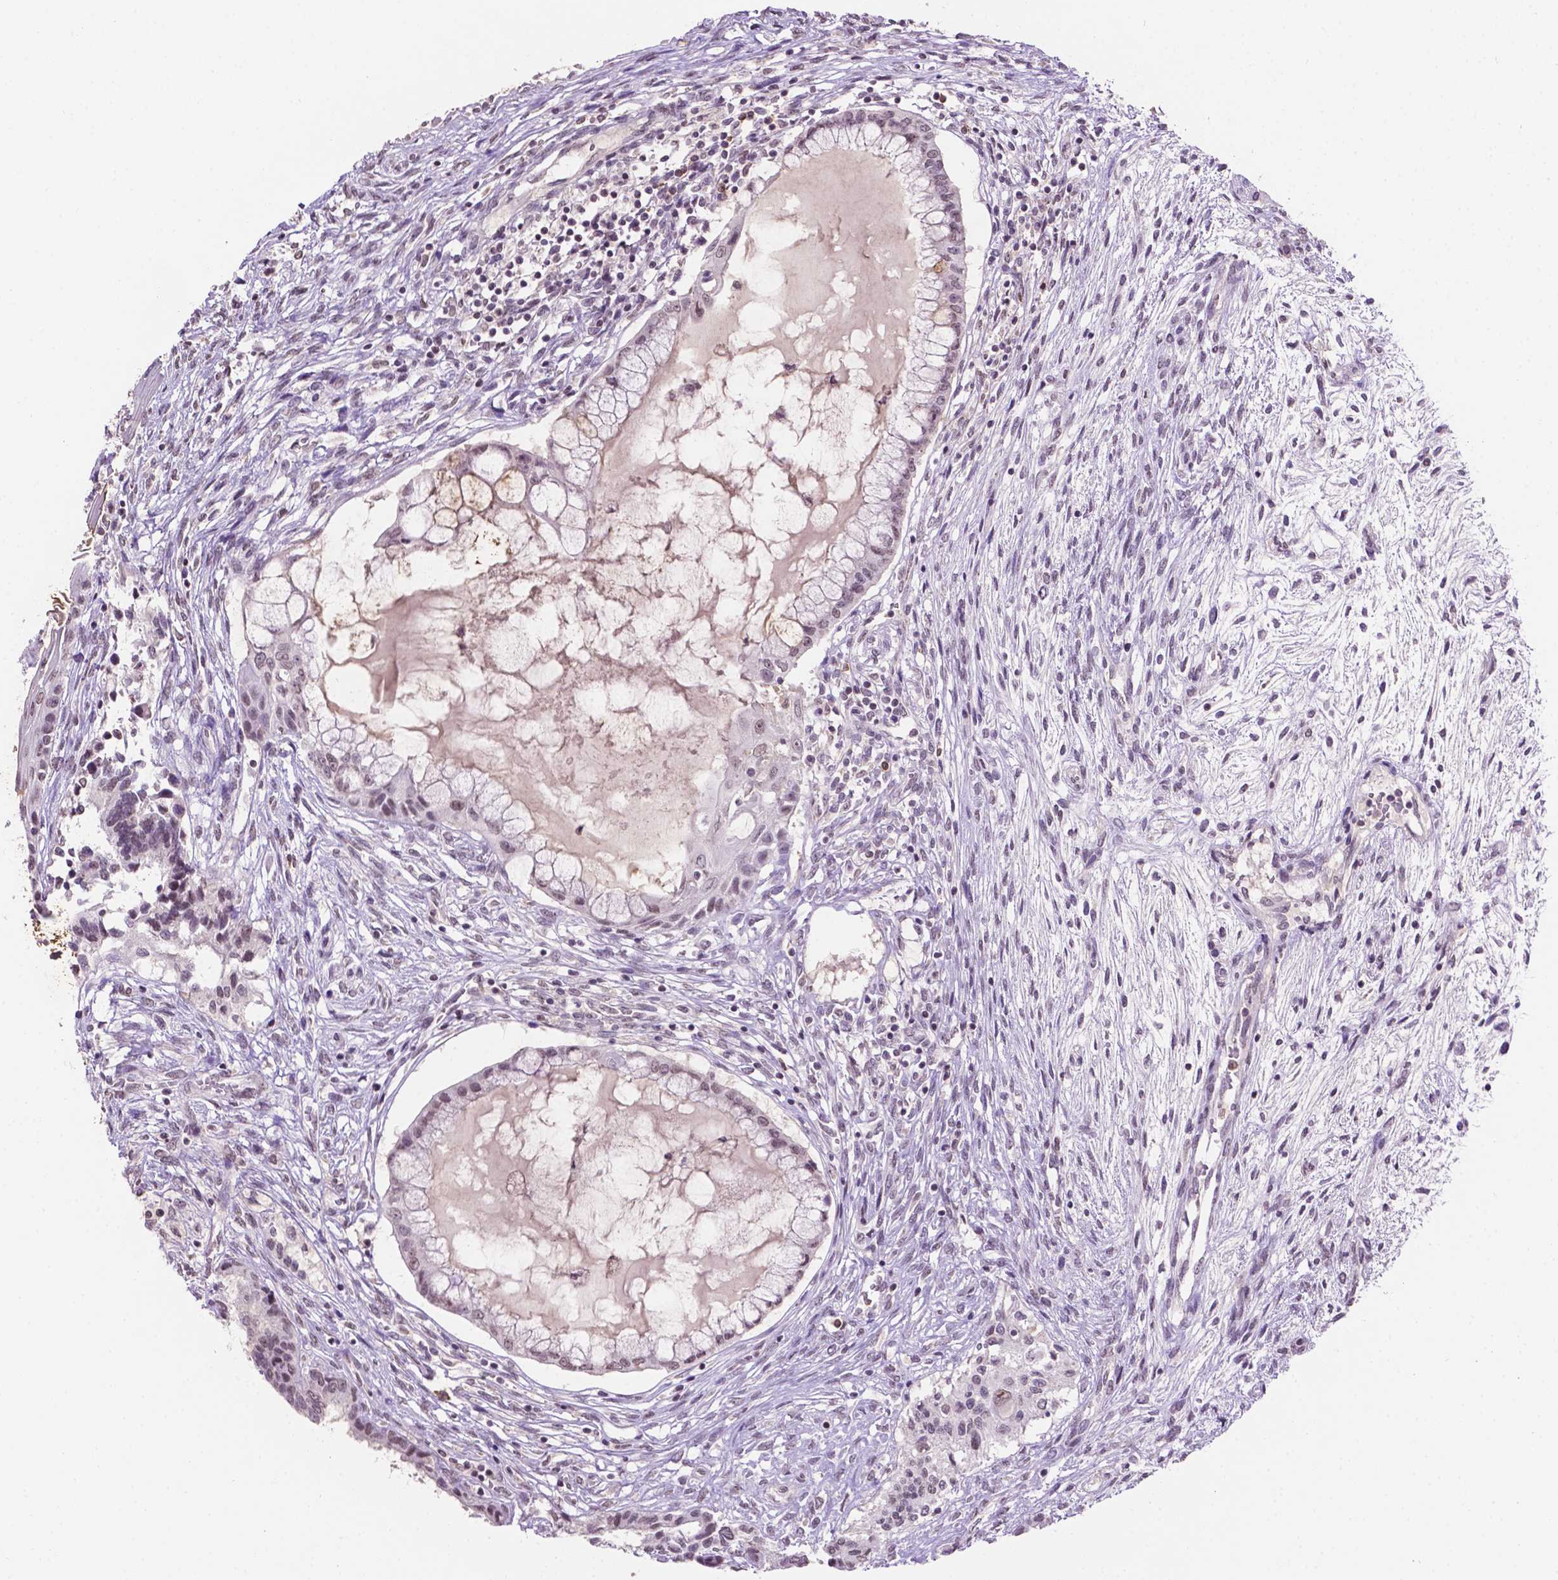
{"staining": {"intensity": "weak", "quantity": ">75%", "location": "nuclear"}, "tissue": "testis cancer", "cell_type": "Tumor cells", "image_type": "cancer", "snomed": [{"axis": "morphology", "description": "Carcinoma, Embryonal, NOS"}, {"axis": "topography", "description": "Testis"}], "caption": "A brown stain shows weak nuclear expression of a protein in human testis cancer tumor cells.", "gene": "PTPN6", "patient": {"sex": "male", "age": 37}}